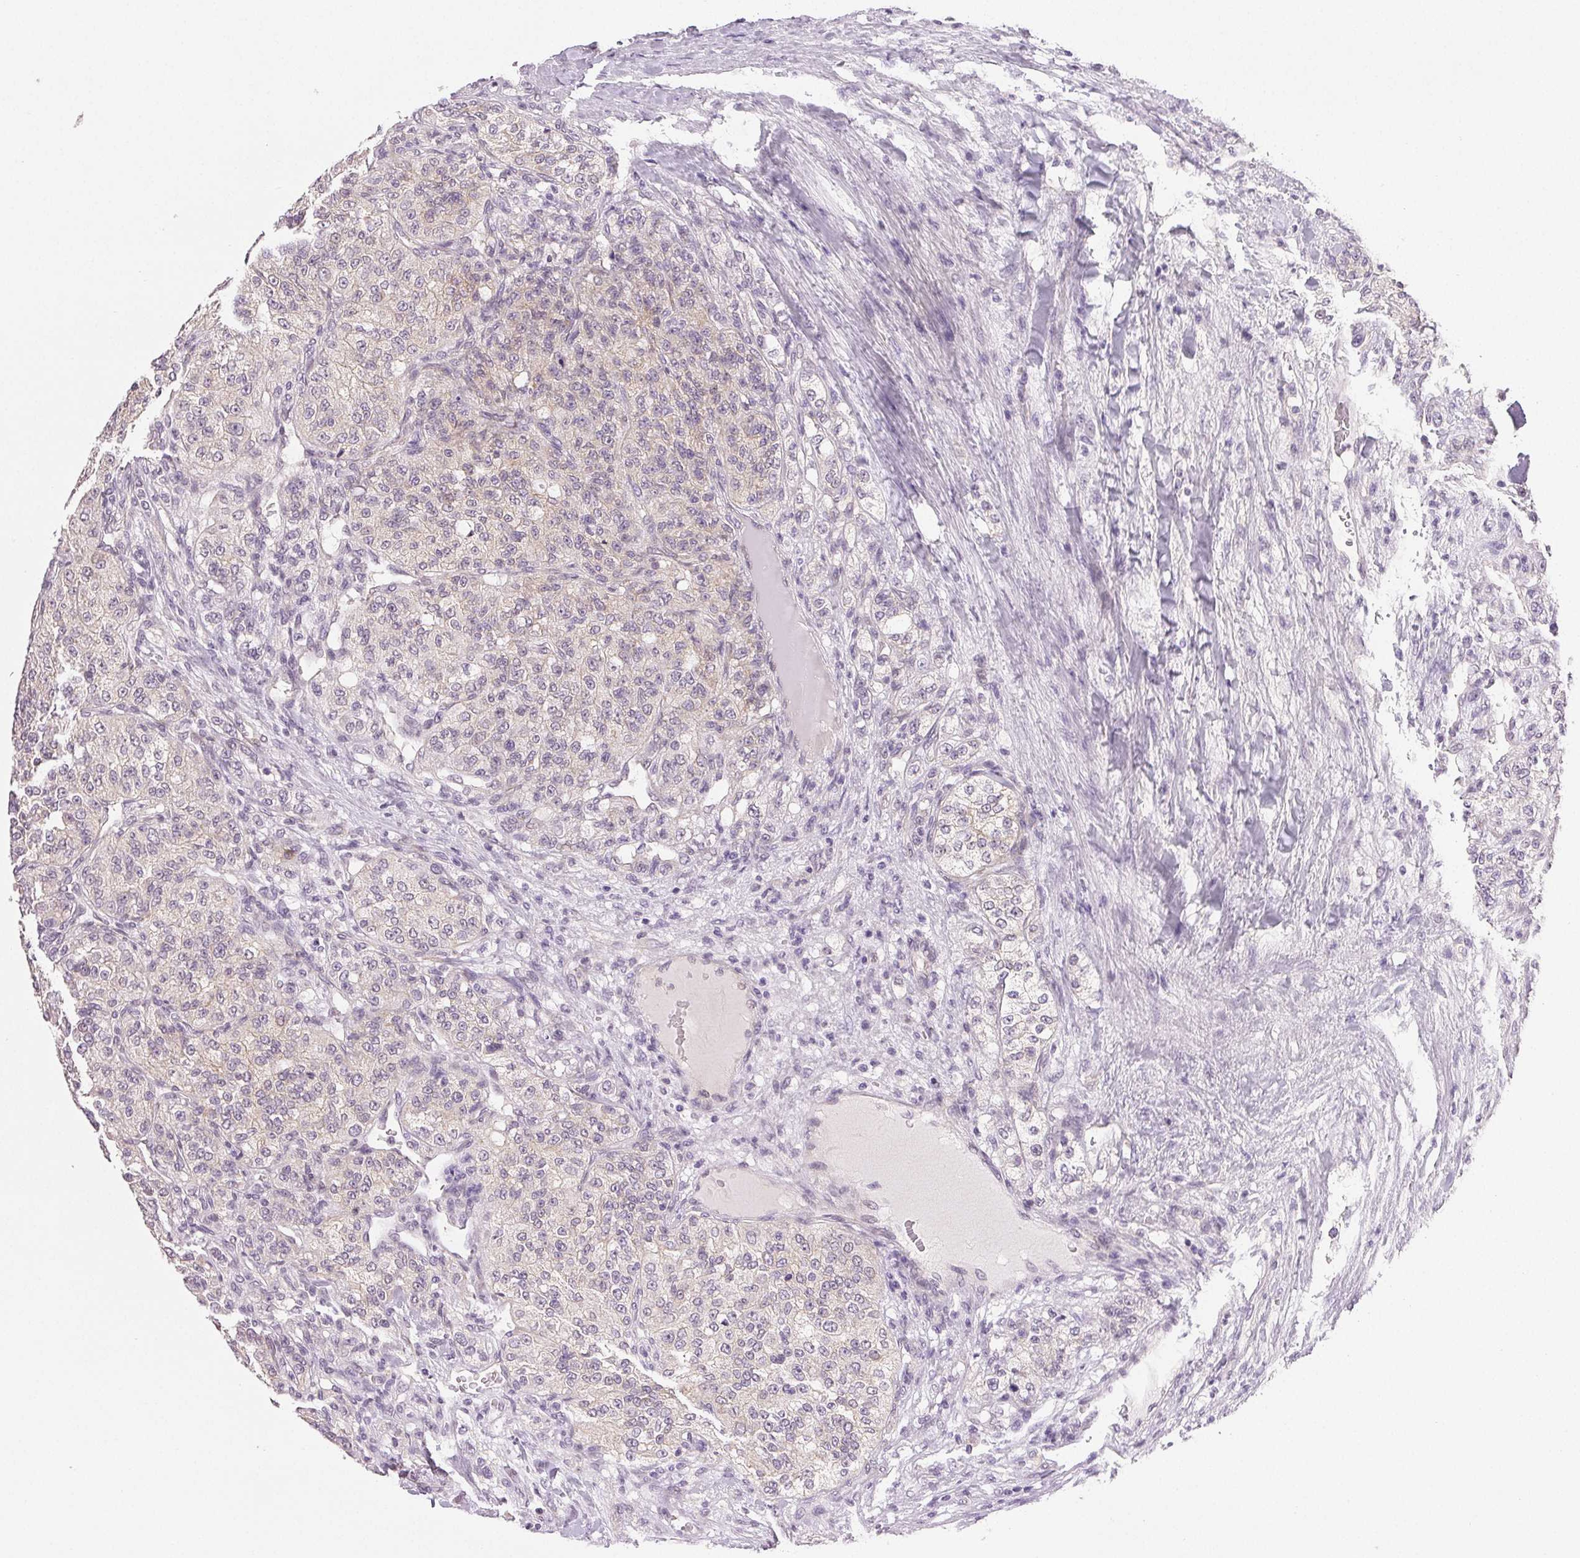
{"staining": {"intensity": "negative", "quantity": "none", "location": "none"}, "tissue": "renal cancer", "cell_type": "Tumor cells", "image_type": "cancer", "snomed": [{"axis": "morphology", "description": "Adenocarcinoma, NOS"}, {"axis": "topography", "description": "Kidney"}], "caption": "Immunohistochemistry (IHC) image of neoplastic tissue: human renal adenocarcinoma stained with DAB shows no significant protein expression in tumor cells. (DAB (3,3'-diaminobenzidine) immunohistochemistry visualized using brightfield microscopy, high magnification).", "gene": "PLCB1", "patient": {"sex": "female", "age": 63}}